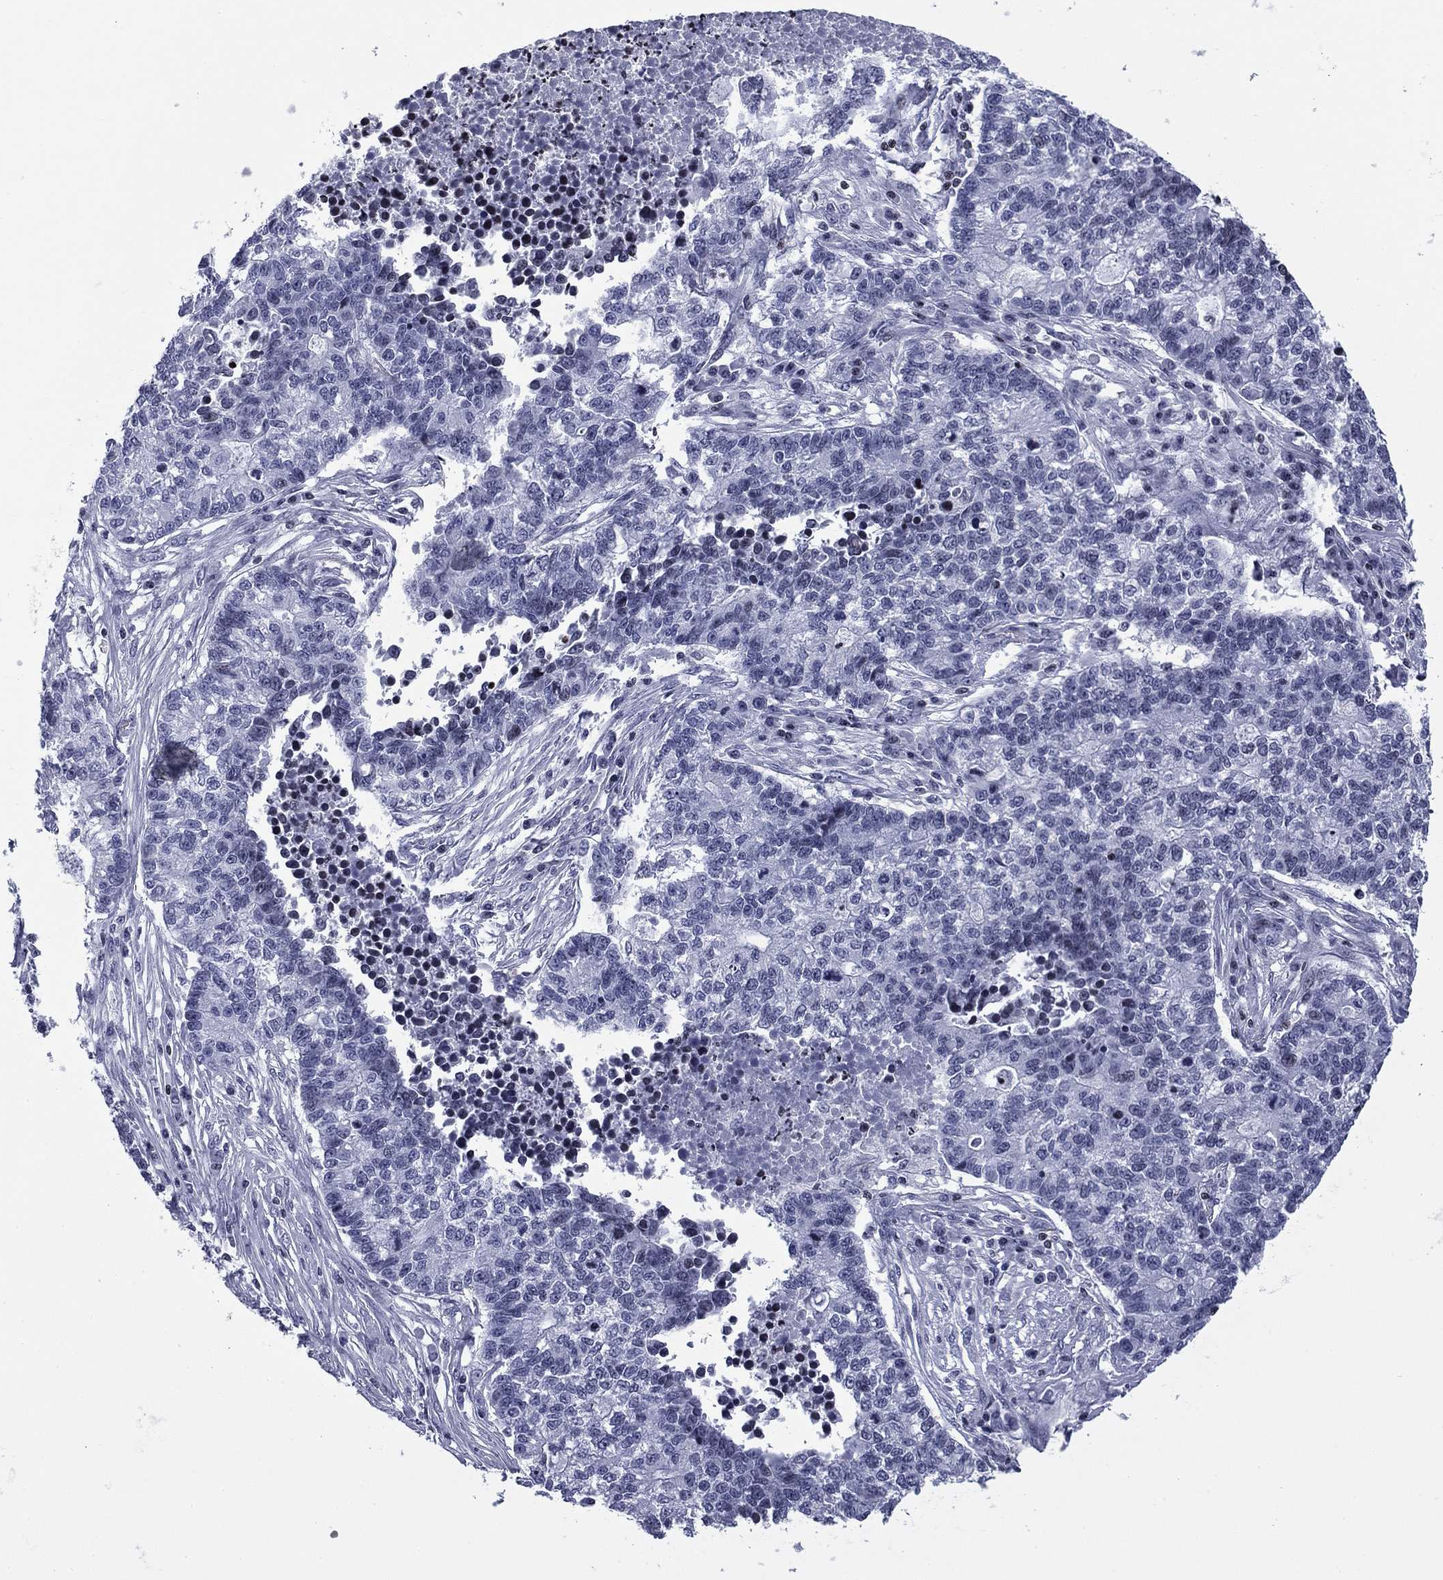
{"staining": {"intensity": "negative", "quantity": "none", "location": "none"}, "tissue": "lung cancer", "cell_type": "Tumor cells", "image_type": "cancer", "snomed": [{"axis": "morphology", "description": "Adenocarcinoma, NOS"}, {"axis": "topography", "description": "Lung"}], "caption": "DAB immunohistochemical staining of human lung cancer (adenocarcinoma) displays no significant positivity in tumor cells.", "gene": "CCDC144A", "patient": {"sex": "male", "age": 57}}